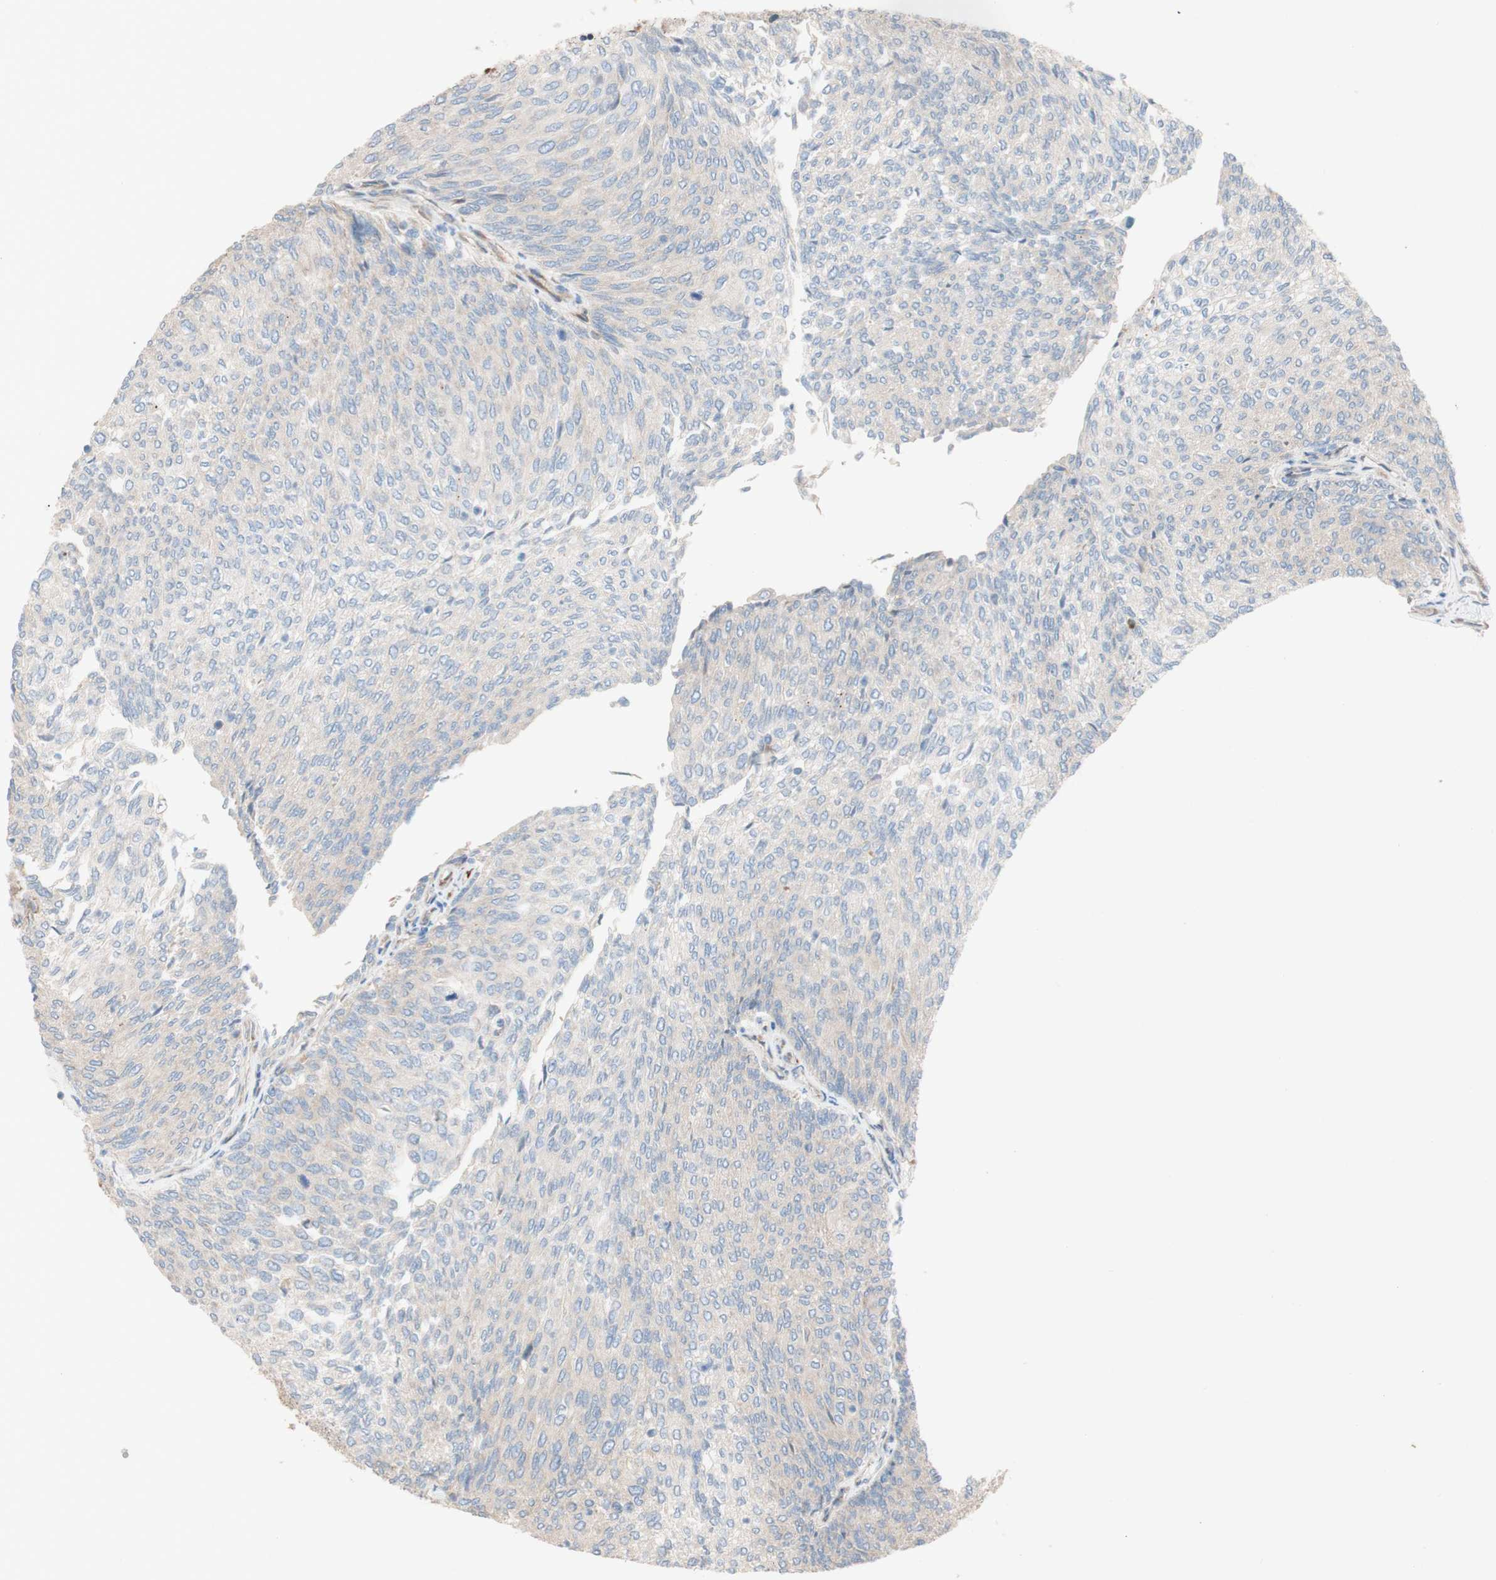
{"staining": {"intensity": "weak", "quantity": ">75%", "location": "cytoplasmic/membranous"}, "tissue": "urothelial cancer", "cell_type": "Tumor cells", "image_type": "cancer", "snomed": [{"axis": "morphology", "description": "Urothelial carcinoma, Low grade"}, {"axis": "topography", "description": "Urinary bladder"}], "caption": "Weak cytoplasmic/membranous expression for a protein is present in approximately >75% of tumor cells of low-grade urothelial carcinoma using immunohistochemistry (IHC).", "gene": "C1orf43", "patient": {"sex": "female", "age": 79}}